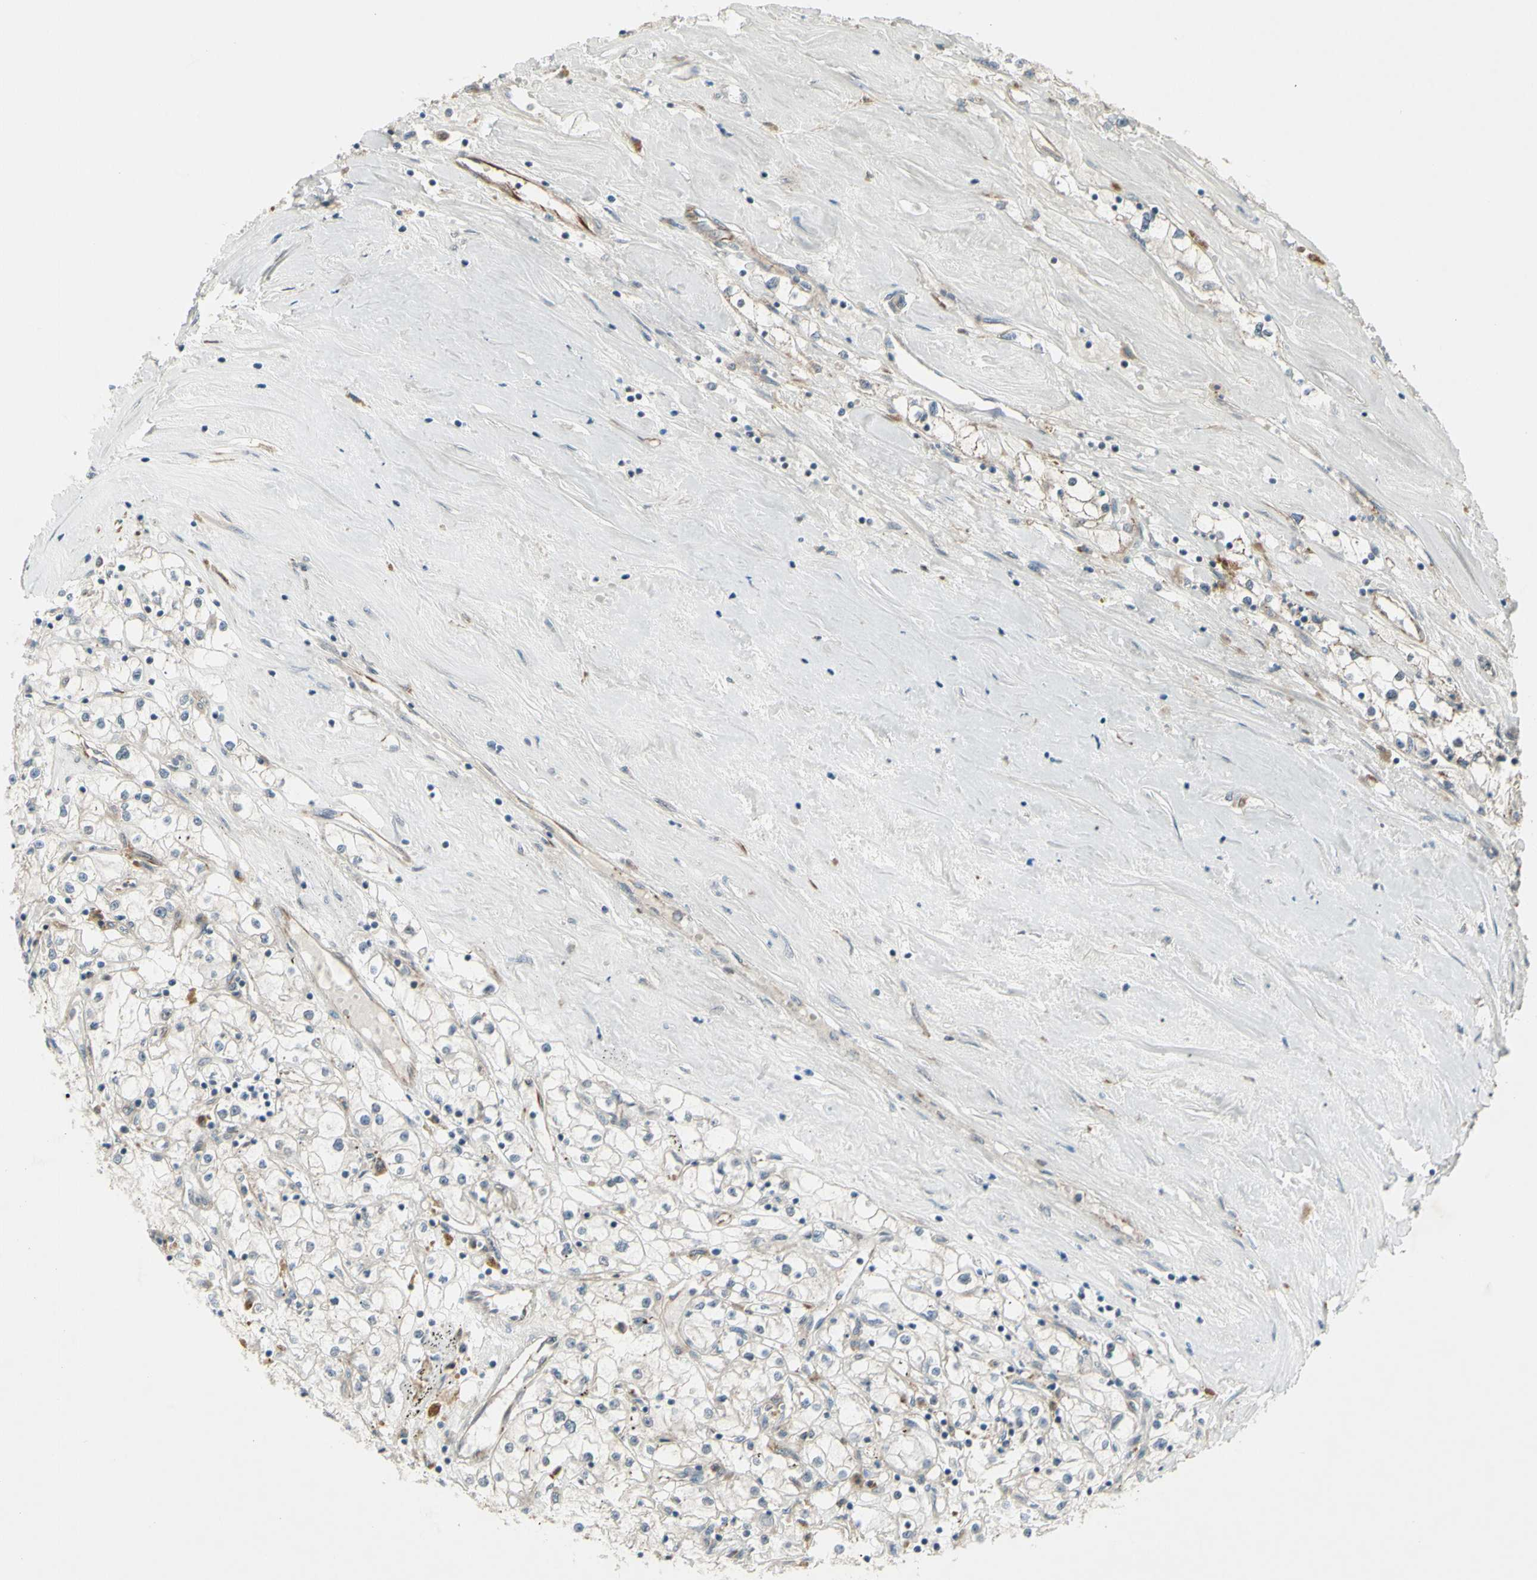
{"staining": {"intensity": "negative", "quantity": "none", "location": "none"}, "tissue": "renal cancer", "cell_type": "Tumor cells", "image_type": "cancer", "snomed": [{"axis": "morphology", "description": "Adenocarcinoma, NOS"}, {"axis": "topography", "description": "Kidney"}], "caption": "A micrograph of human renal cancer (adenocarcinoma) is negative for staining in tumor cells. (DAB (3,3'-diaminobenzidine) immunohistochemistry, high magnification).", "gene": "FGFR2", "patient": {"sex": "male", "age": 56}}